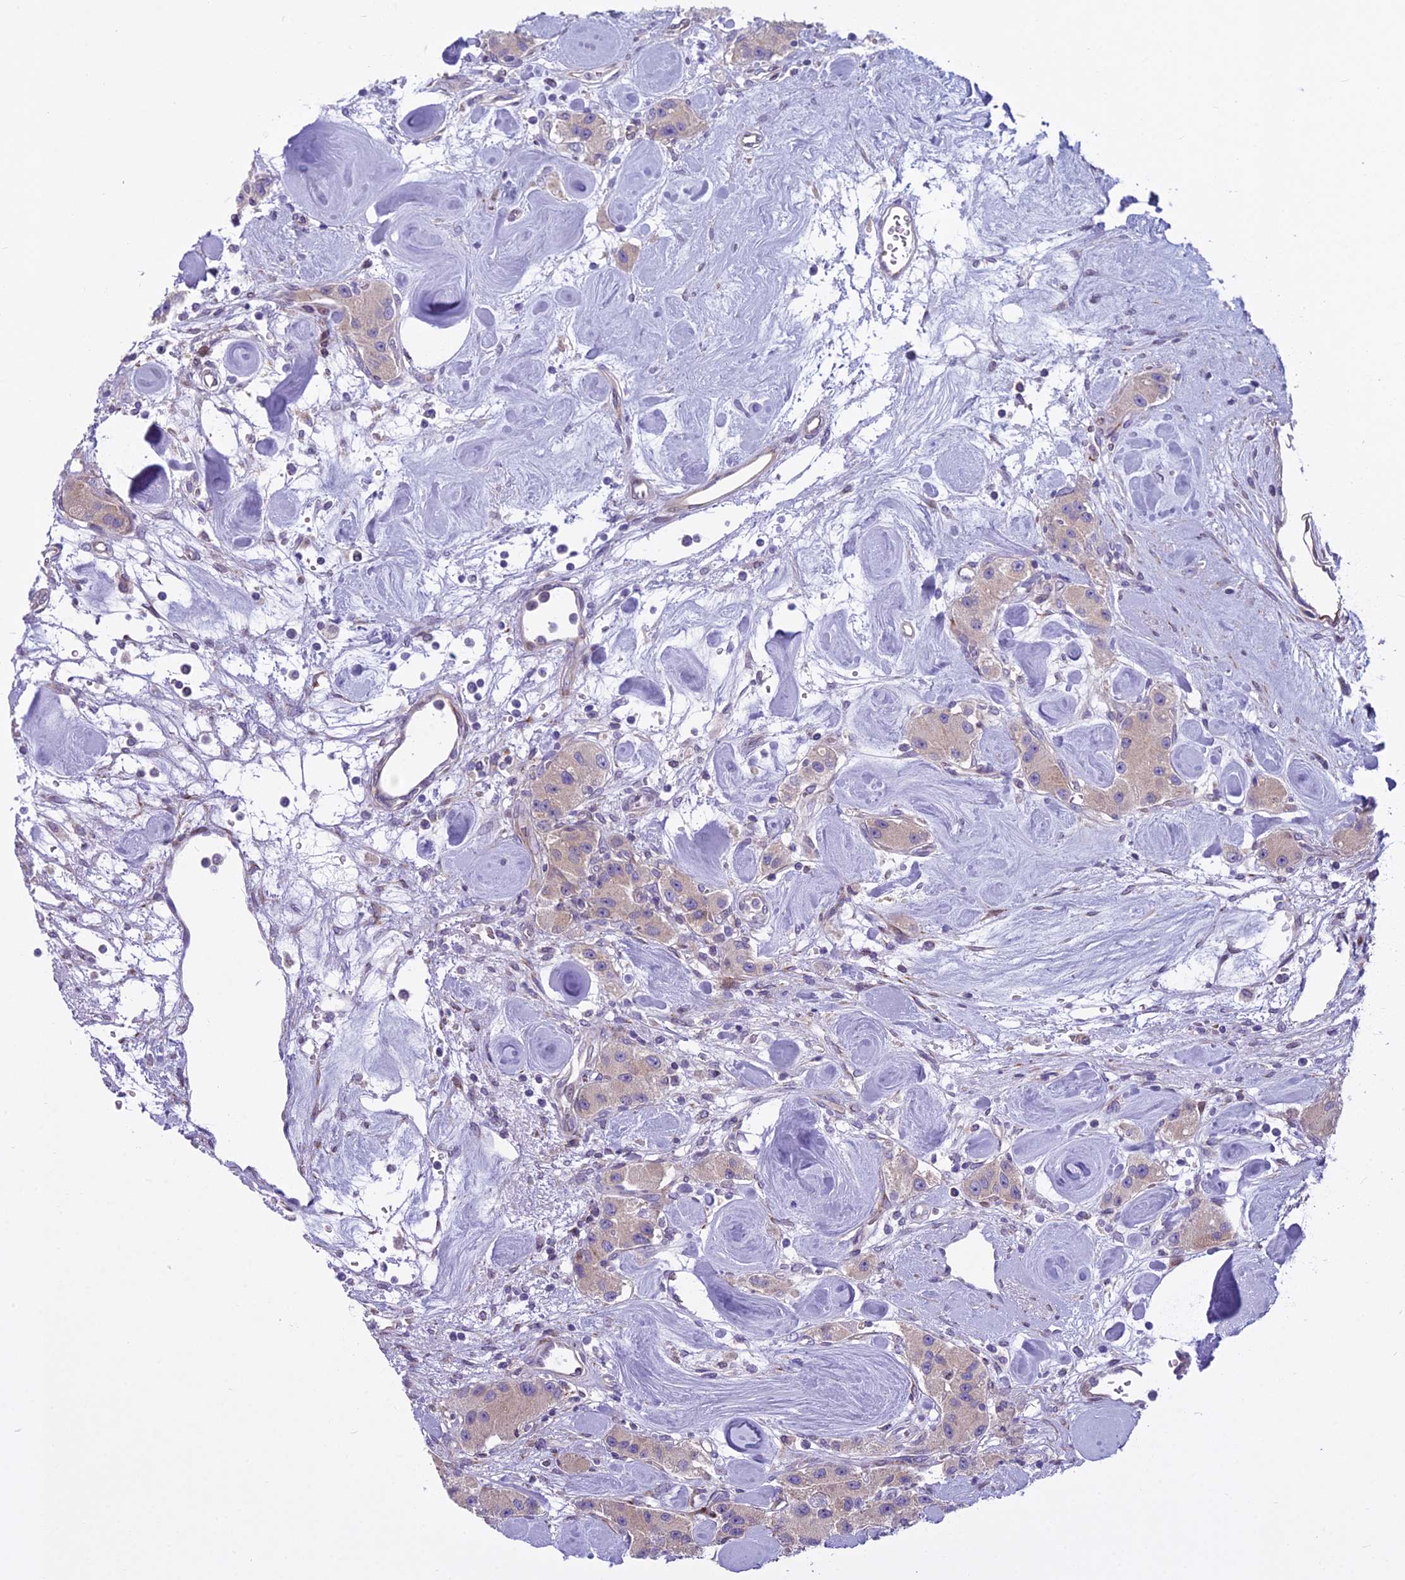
{"staining": {"intensity": "weak", "quantity": "25%-75%", "location": "cytoplasmic/membranous"}, "tissue": "carcinoid", "cell_type": "Tumor cells", "image_type": "cancer", "snomed": [{"axis": "morphology", "description": "Carcinoid, malignant, NOS"}, {"axis": "topography", "description": "Pancreas"}], "caption": "This is an image of immunohistochemistry staining of carcinoid, which shows weak expression in the cytoplasmic/membranous of tumor cells.", "gene": "PCDHB14", "patient": {"sex": "male", "age": 41}}